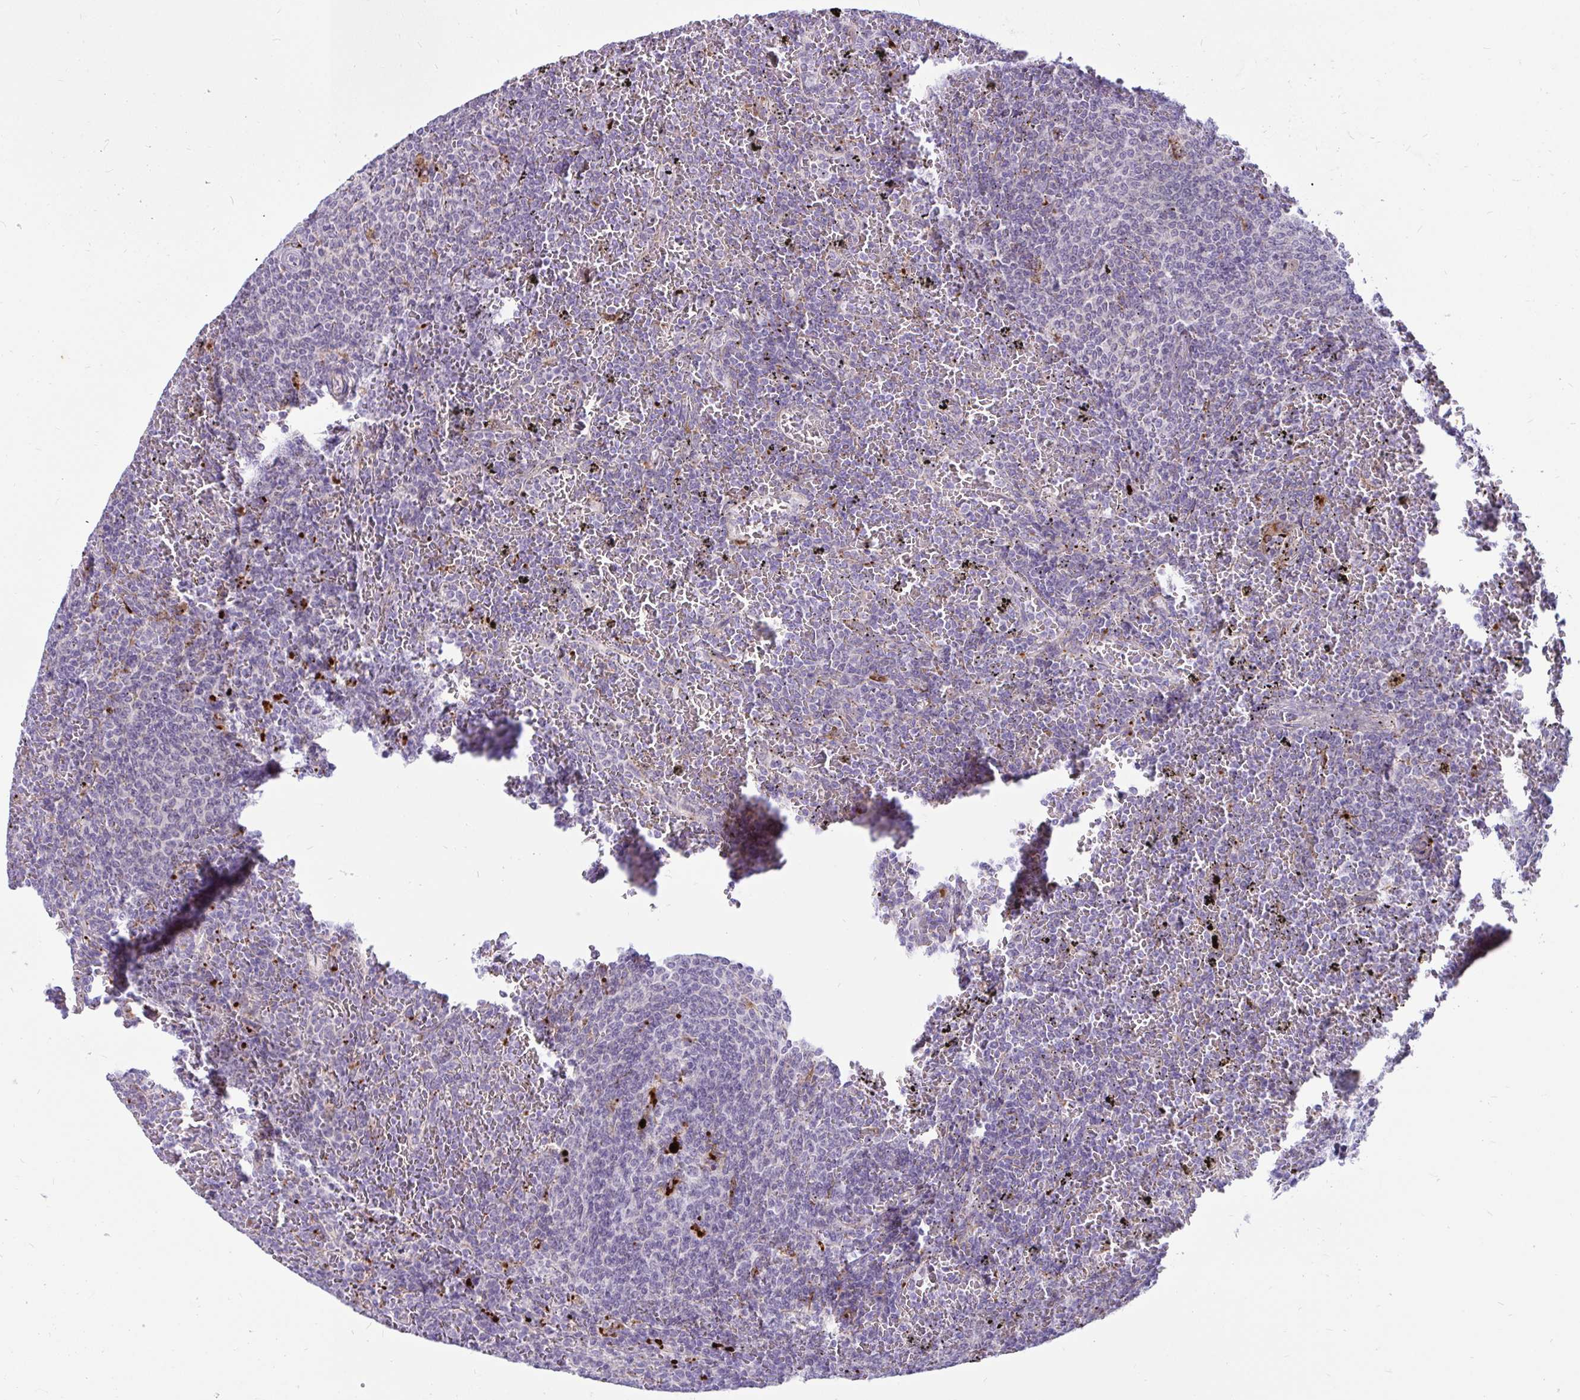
{"staining": {"intensity": "negative", "quantity": "none", "location": "none"}, "tissue": "lymphoma", "cell_type": "Tumor cells", "image_type": "cancer", "snomed": [{"axis": "morphology", "description": "Malignant lymphoma, non-Hodgkin's type, Low grade"}, {"axis": "topography", "description": "Spleen"}], "caption": "Low-grade malignant lymphoma, non-Hodgkin's type stained for a protein using immunohistochemistry (IHC) demonstrates no expression tumor cells.", "gene": "CTSZ", "patient": {"sex": "female", "age": 77}}